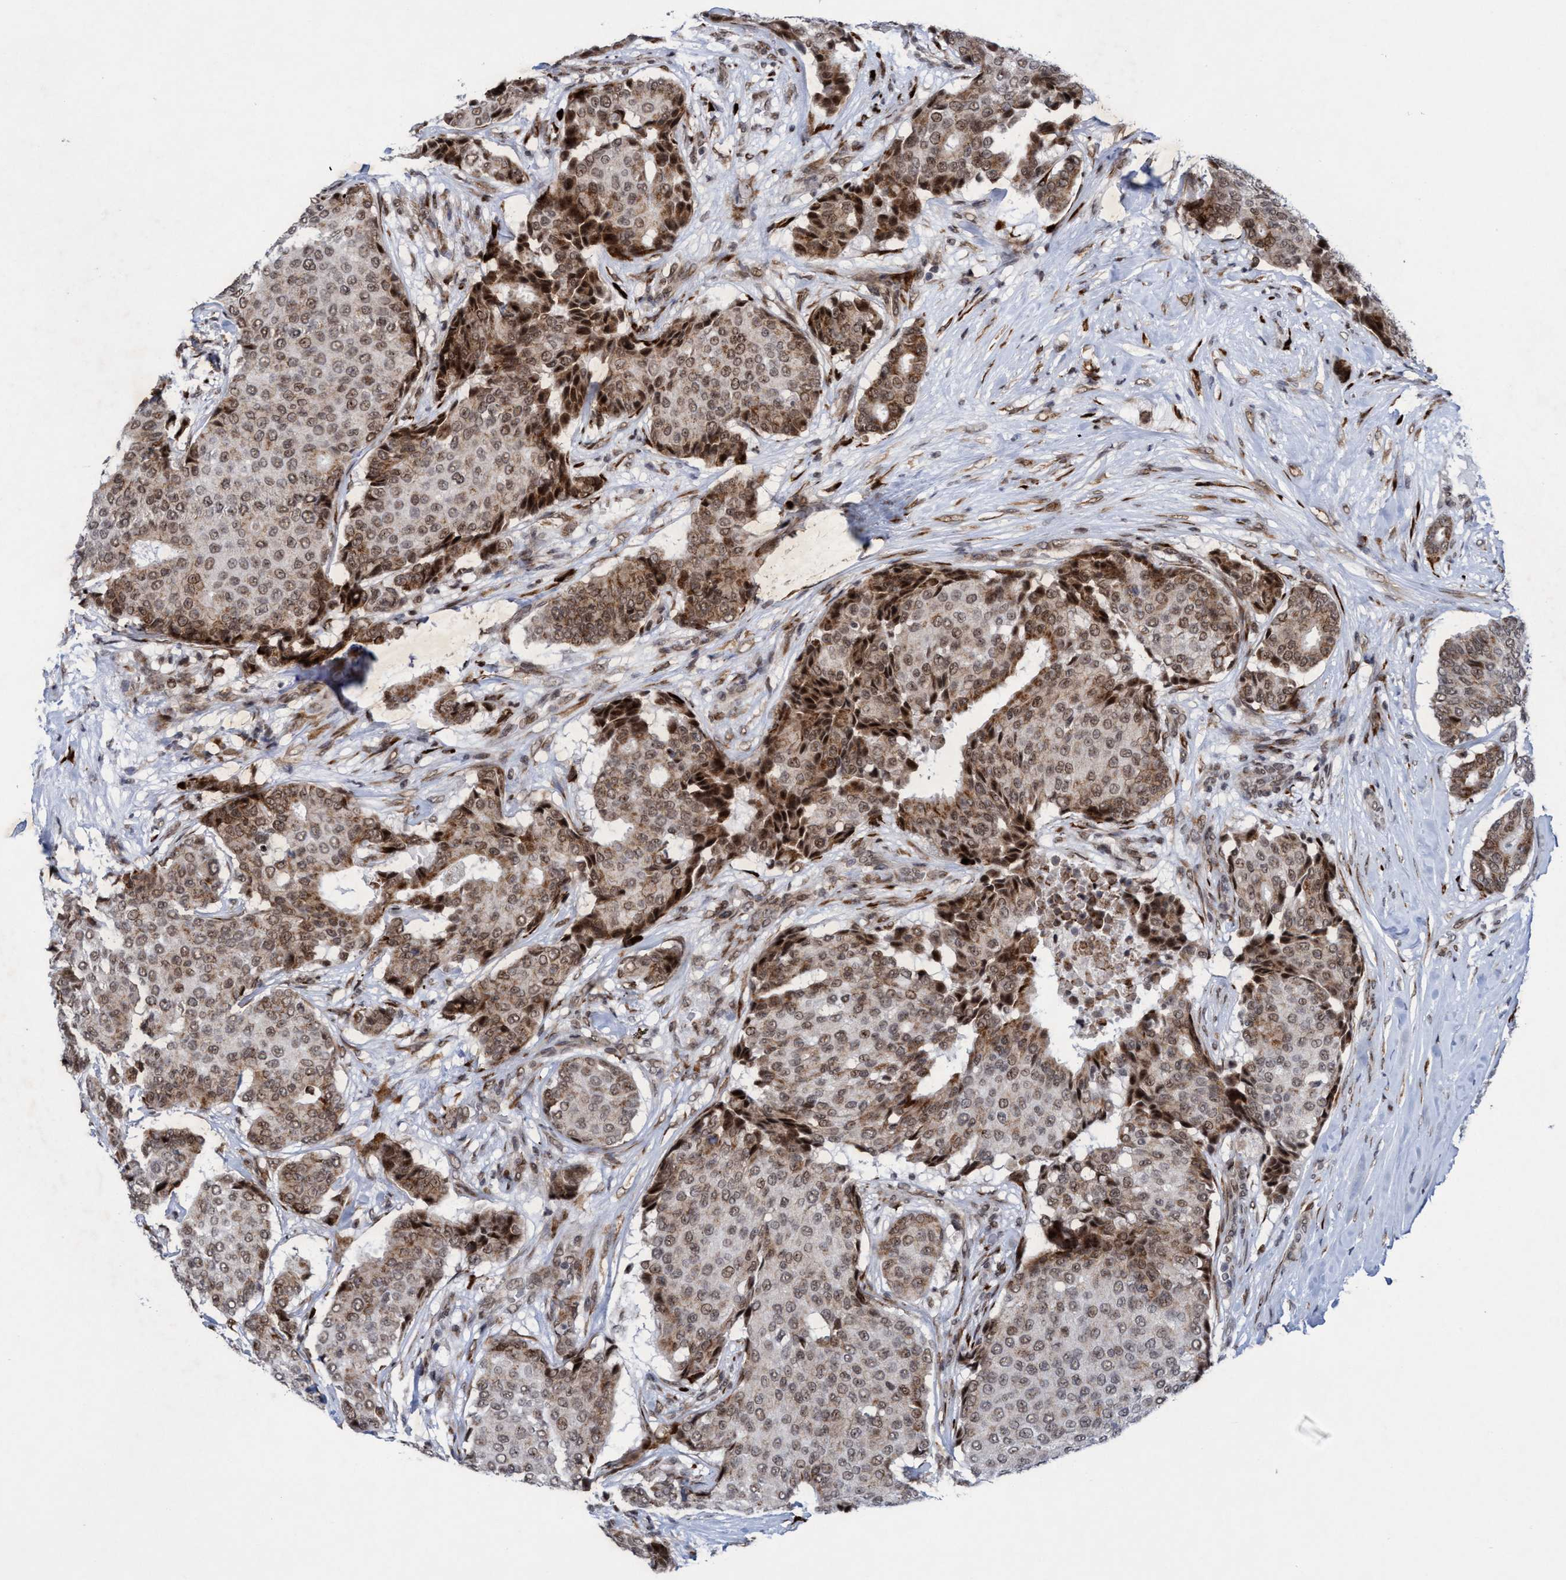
{"staining": {"intensity": "moderate", "quantity": ">75%", "location": "cytoplasmic/membranous,nuclear"}, "tissue": "breast cancer", "cell_type": "Tumor cells", "image_type": "cancer", "snomed": [{"axis": "morphology", "description": "Duct carcinoma"}, {"axis": "topography", "description": "Breast"}], "caption": "The immunohistochemical stain shows moderate cytoplasmic/membranous and nuclear expression in tumor cells of breast cancer tissue. The protein is stained brown, and the nuclei are stained in blue (DAB (3,3'-diaminobenzidine) IHC with brightfield microscopy, high magnification).", "gene": "GLT6D1", "patient": {"sex": "female", "age": 75}}